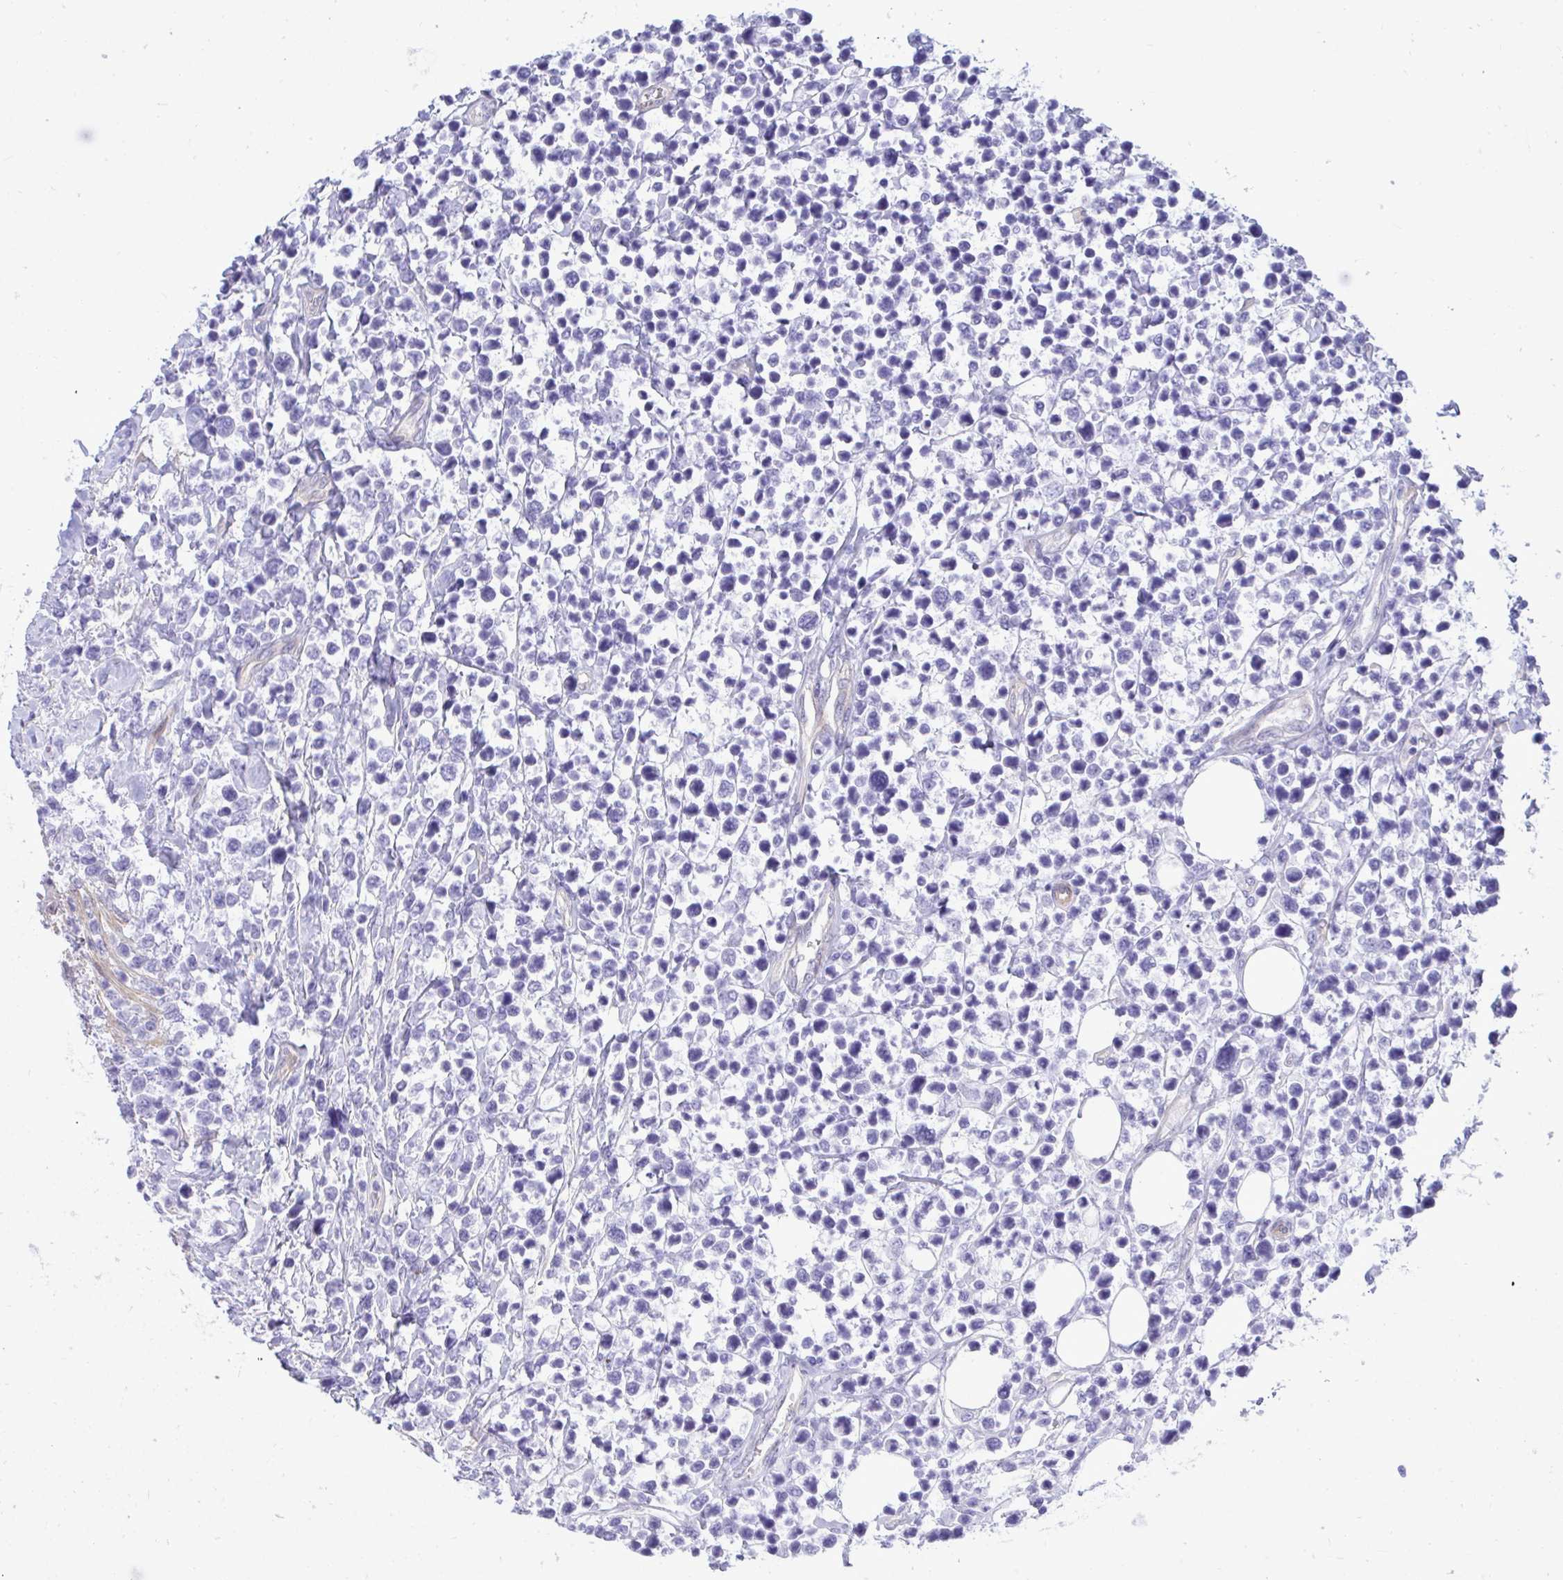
{"staining": {"intensity": "negative", "quantity": "none", "location": "none"}, "tissue": "lymphoma", "cell_type": "Tumor cells", "image_type": "cancer", "snomed": [{"axis": "morphology", "description": "Malignant lymphoma, non-Hodgkin's type, High grade"}, {"axis": "topography", "description": "Soft tissue"}], "caption": "This micrograph is of malignant lymphoma, non-Hodgkin's type (high-grade) stained with IHC to label a protein in brown with the nuclei are counter-stained blue. There is no expression in tumor cells.", "gene": "LIMS2", "patient": {"sex": "female", "age": 56}}